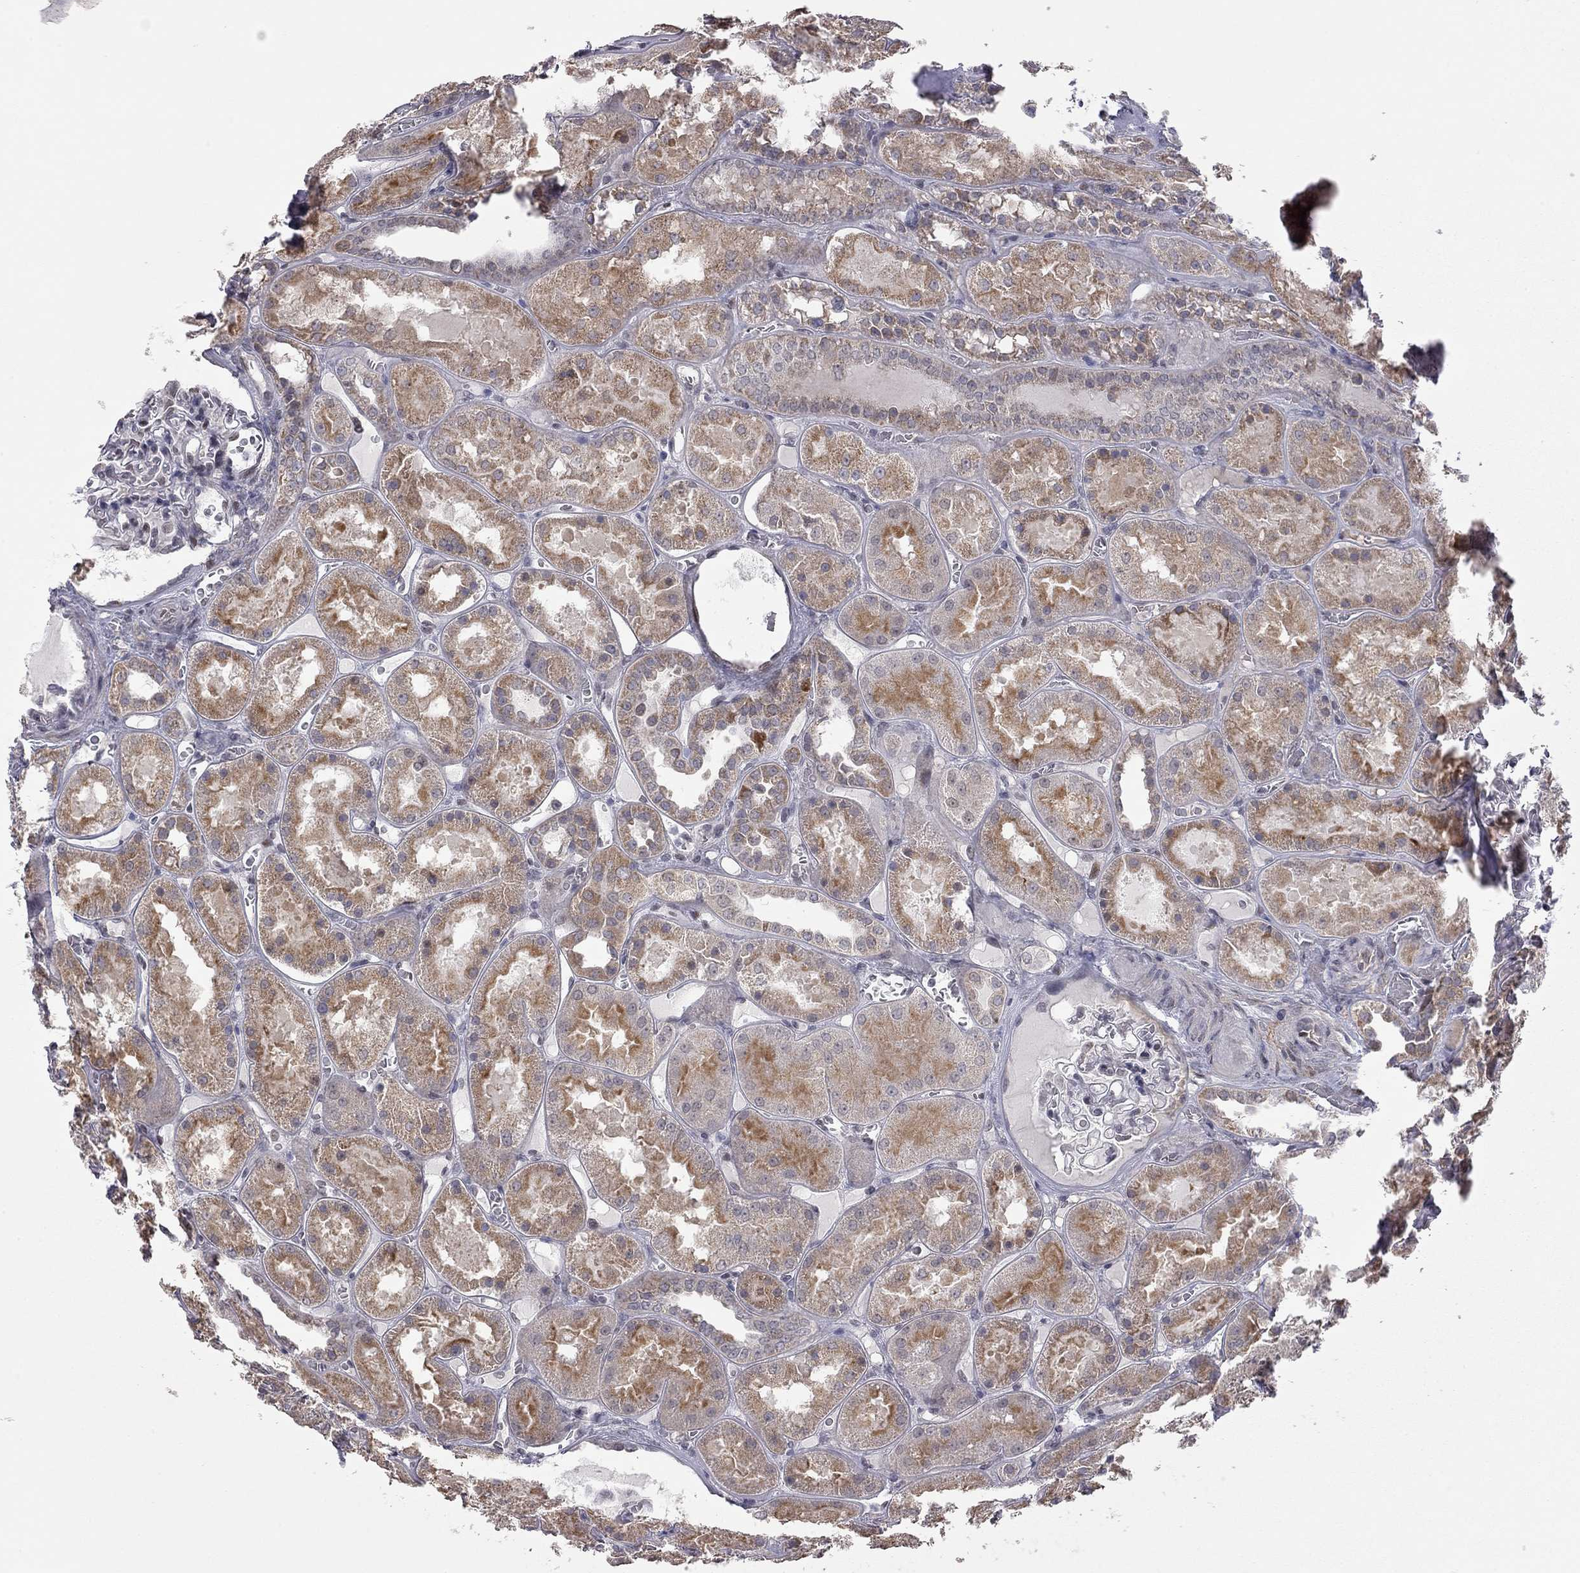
{"staining": {"intensity": "negative", "quantity": "none", "location": "none"}, "tissue": "kidney", "cell_type": "Cells in glomeruli", "image_type": "normal", "snomed": [{"axis": "morphology", "description": "Normal tissue, NOS"}, {"axis": "topography", "description": "Kidney"}], "caption": "Immunohistochemical staining of benign human kidney reveals no significant staining in cells in glomeruli.", "gene": "MC3R", "patient": {"sex": "male", "age": 73}}